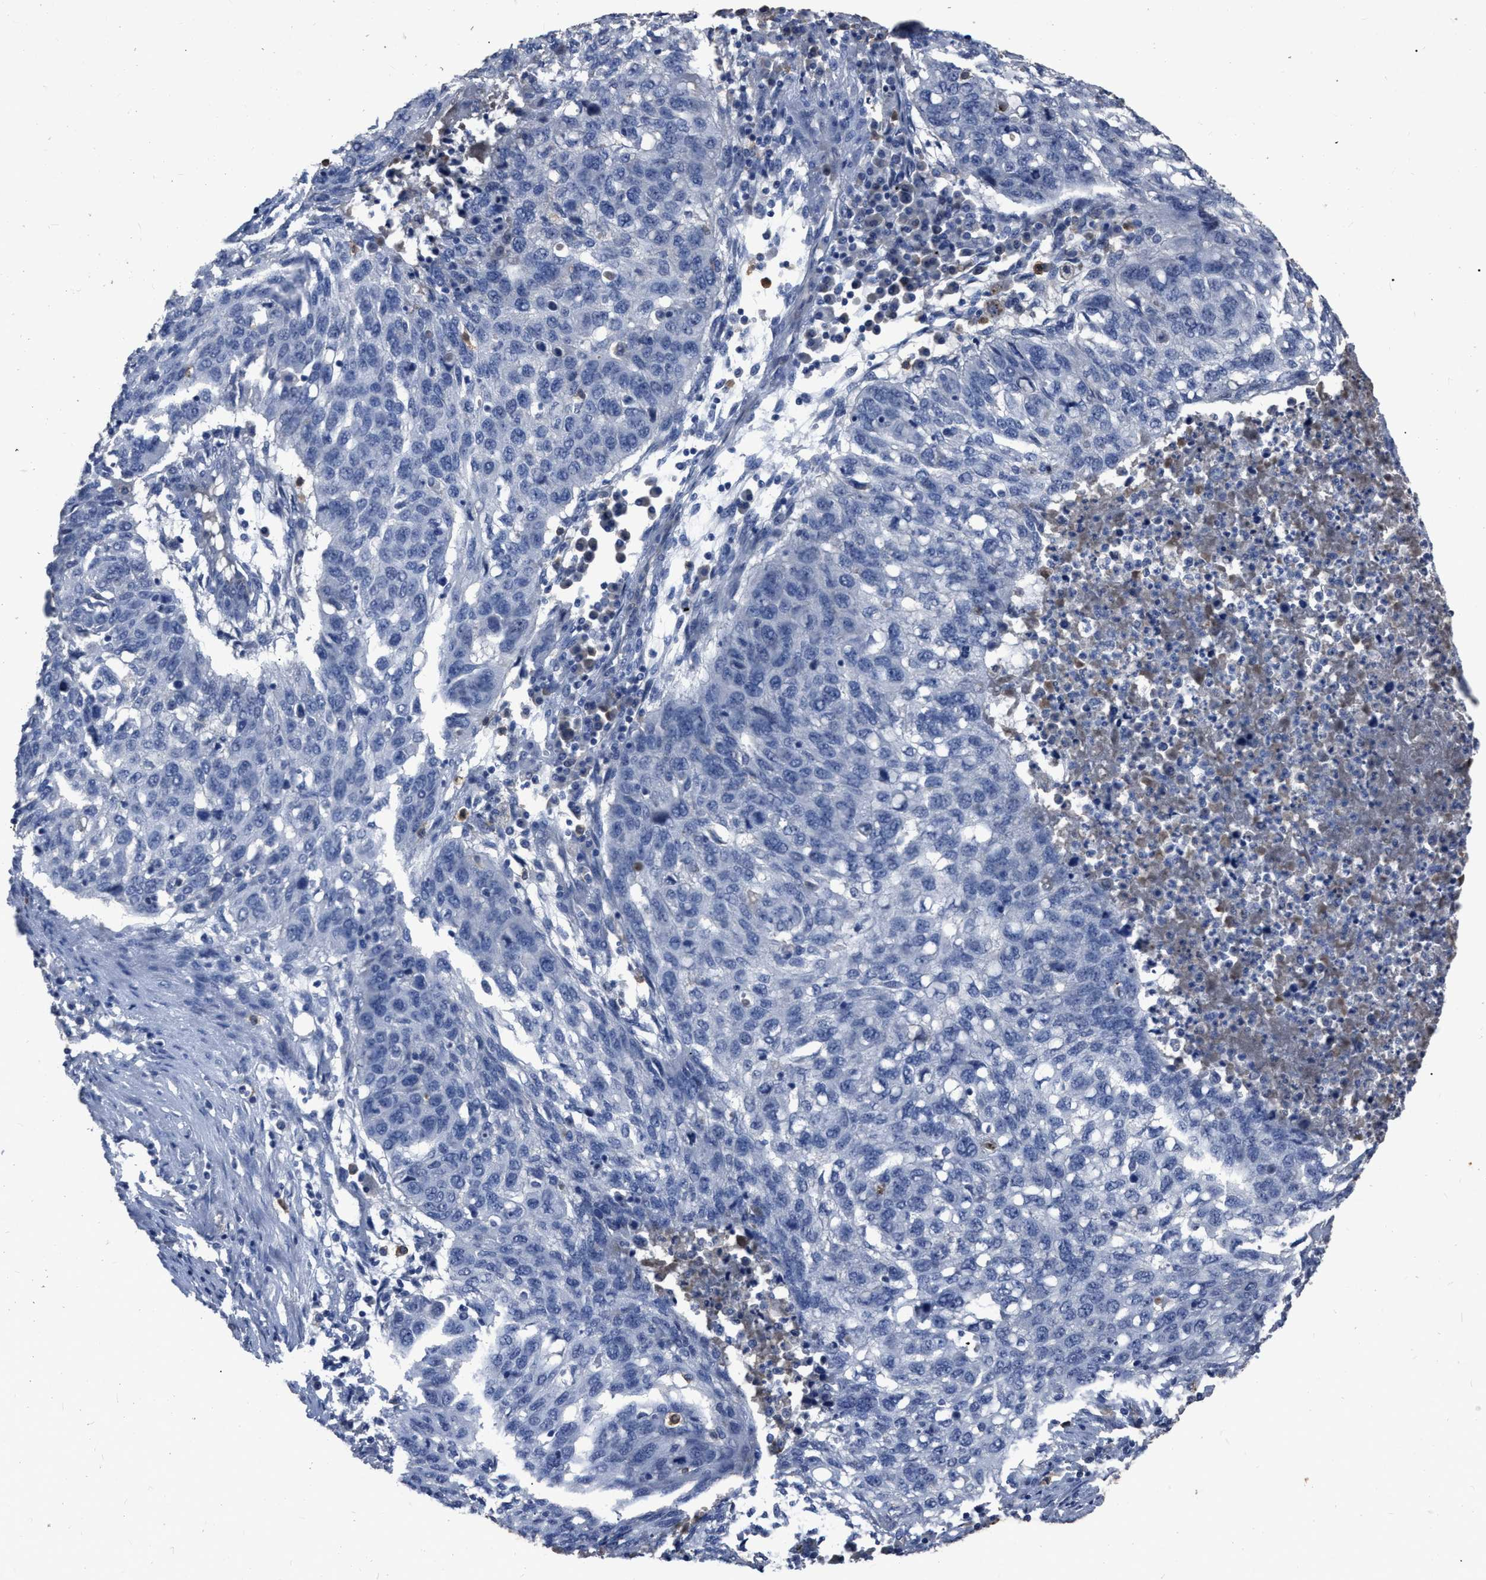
{"staining": {"intensity": "negative", "quantity": "none", "location": "none"}, "tissue": "lung cancer", "cell_type": "Tumor cells", "image_type": "cancer", "snomed": [{"axis": "morphology", "description": "Squamous cell carcinoma, NOS"}, {"axis": "topography", "description": "Lung"}], "caption": "Immunohistochemistry (IHC) of human lung squamous cell carcinoma reveals no expression in tumor cells.", "gene": "HABP2", "patient": {"sex": "female", "age": 63}}